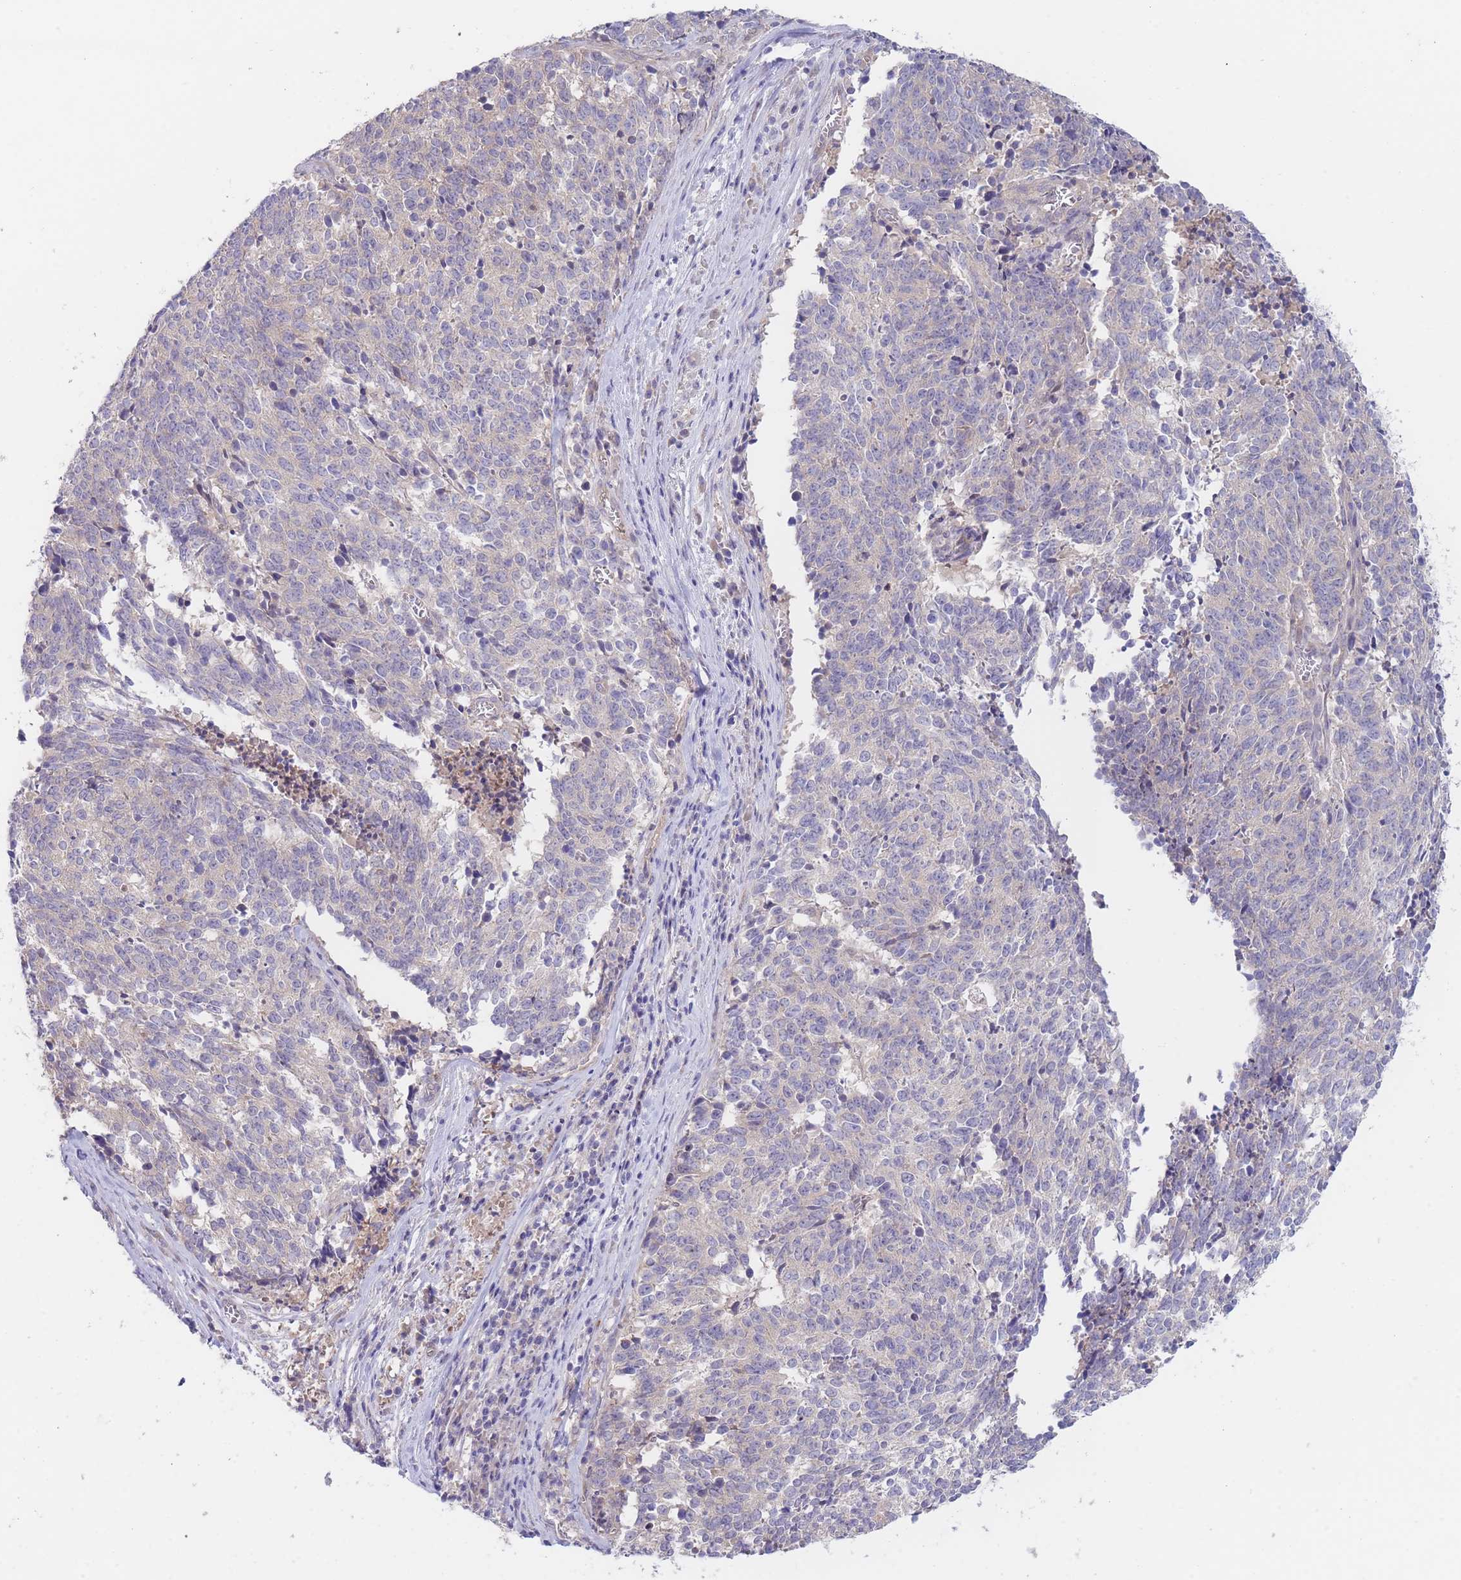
{"staining": {"intensity": "negative", "quantity": "none", "location": "none"}, "tissue": "cervical cancer", "cell_type": "Tumor cells", "image_type": "cancer", "snomed": [{"axis": "morphology", "description": "Squamous cell carcinoma, NOS"}, {"axis": "topography", "description": "Cervix"}], "caption": "Immunohistochemistry (IHC) micrograph of cervical squamous cell carcinoma stained for a protein (brown), which reveals no expression in tumor cells.", "gene": "ZNF281", "patient": {"sex": "female", "age": 29}}